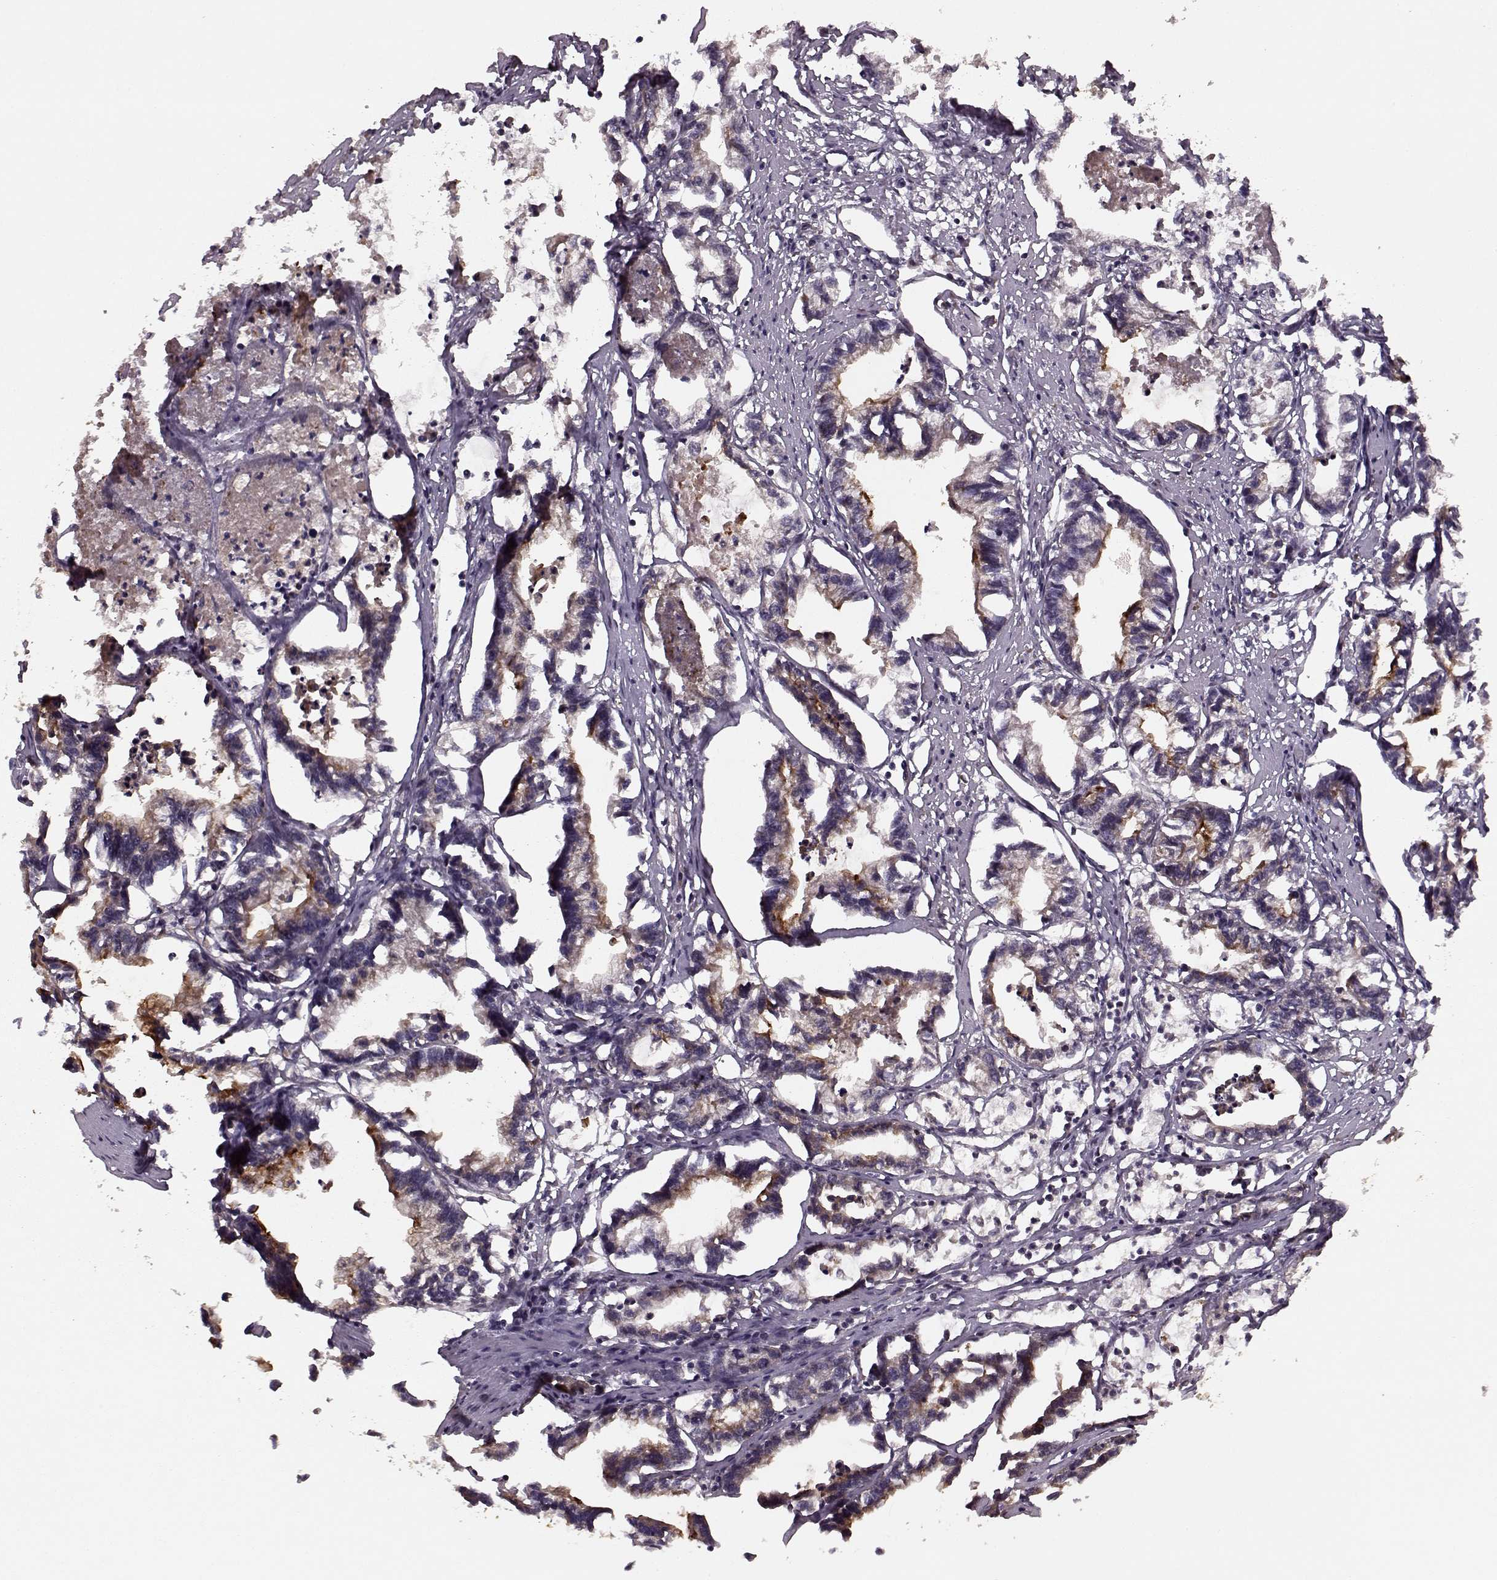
{"staining": {"intensity": "strong", "quantity": "<25%", "location": "cytoplasmic/membranous"}, "tissue": "stomach cancer", "cell_type": "Tumor cells", "image_type": "cancer", "snomed": [{"axis": "morphology", "description": "Adenocarcinoma, NOS"}, {"axis": "topography", "description": "Stomach"}], "caption": "Human stomach cancer (adenocarcinoma) stained with a protein marker shows strong staining in tumor cells.", "gene": "YIPF5", "patient": {"sex": "male", "age": 83}}